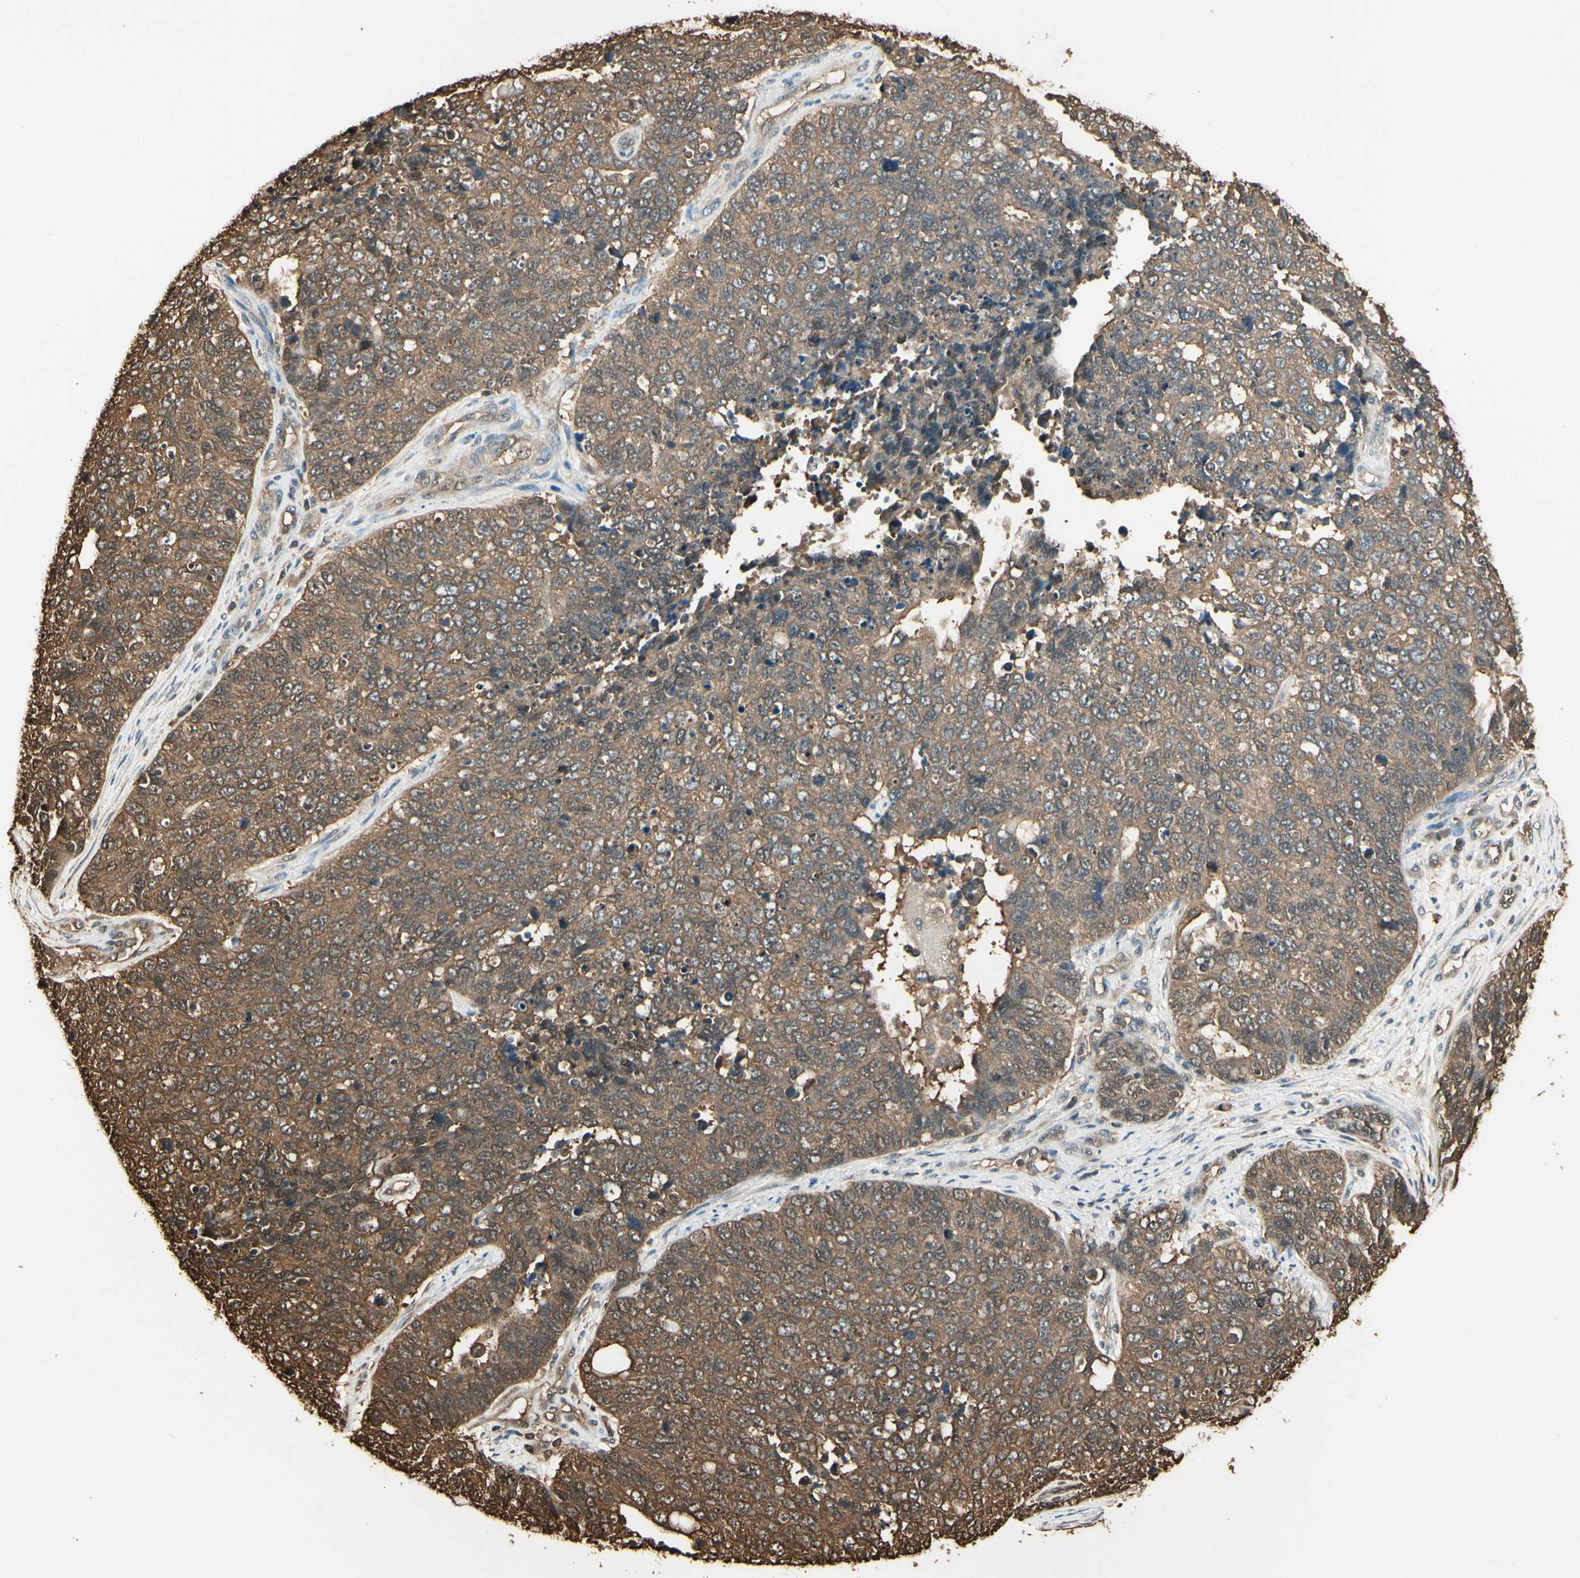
{"staining": {"intensity": "moderate", "quantity": ">75%", "location": "cytoplasmic/membranous"}, "tissue": "cervical cancer", "cell_type": "Tumor cells", "image_type": "cancer", "snomed": [{"axis": "morphology", "description": "Squamous cell carcinoma, NOS"}, {"axis": "topography", "description": "Cervix"}], "caption": "Cervical squamous cell carcinoma stained with a brown dye reveals moderate cytoplasmic/membranous positive staining in approximately >75% of tumor cells.", "gene": "YWHAE", "patient": {"sex": "female", "age": 63}}